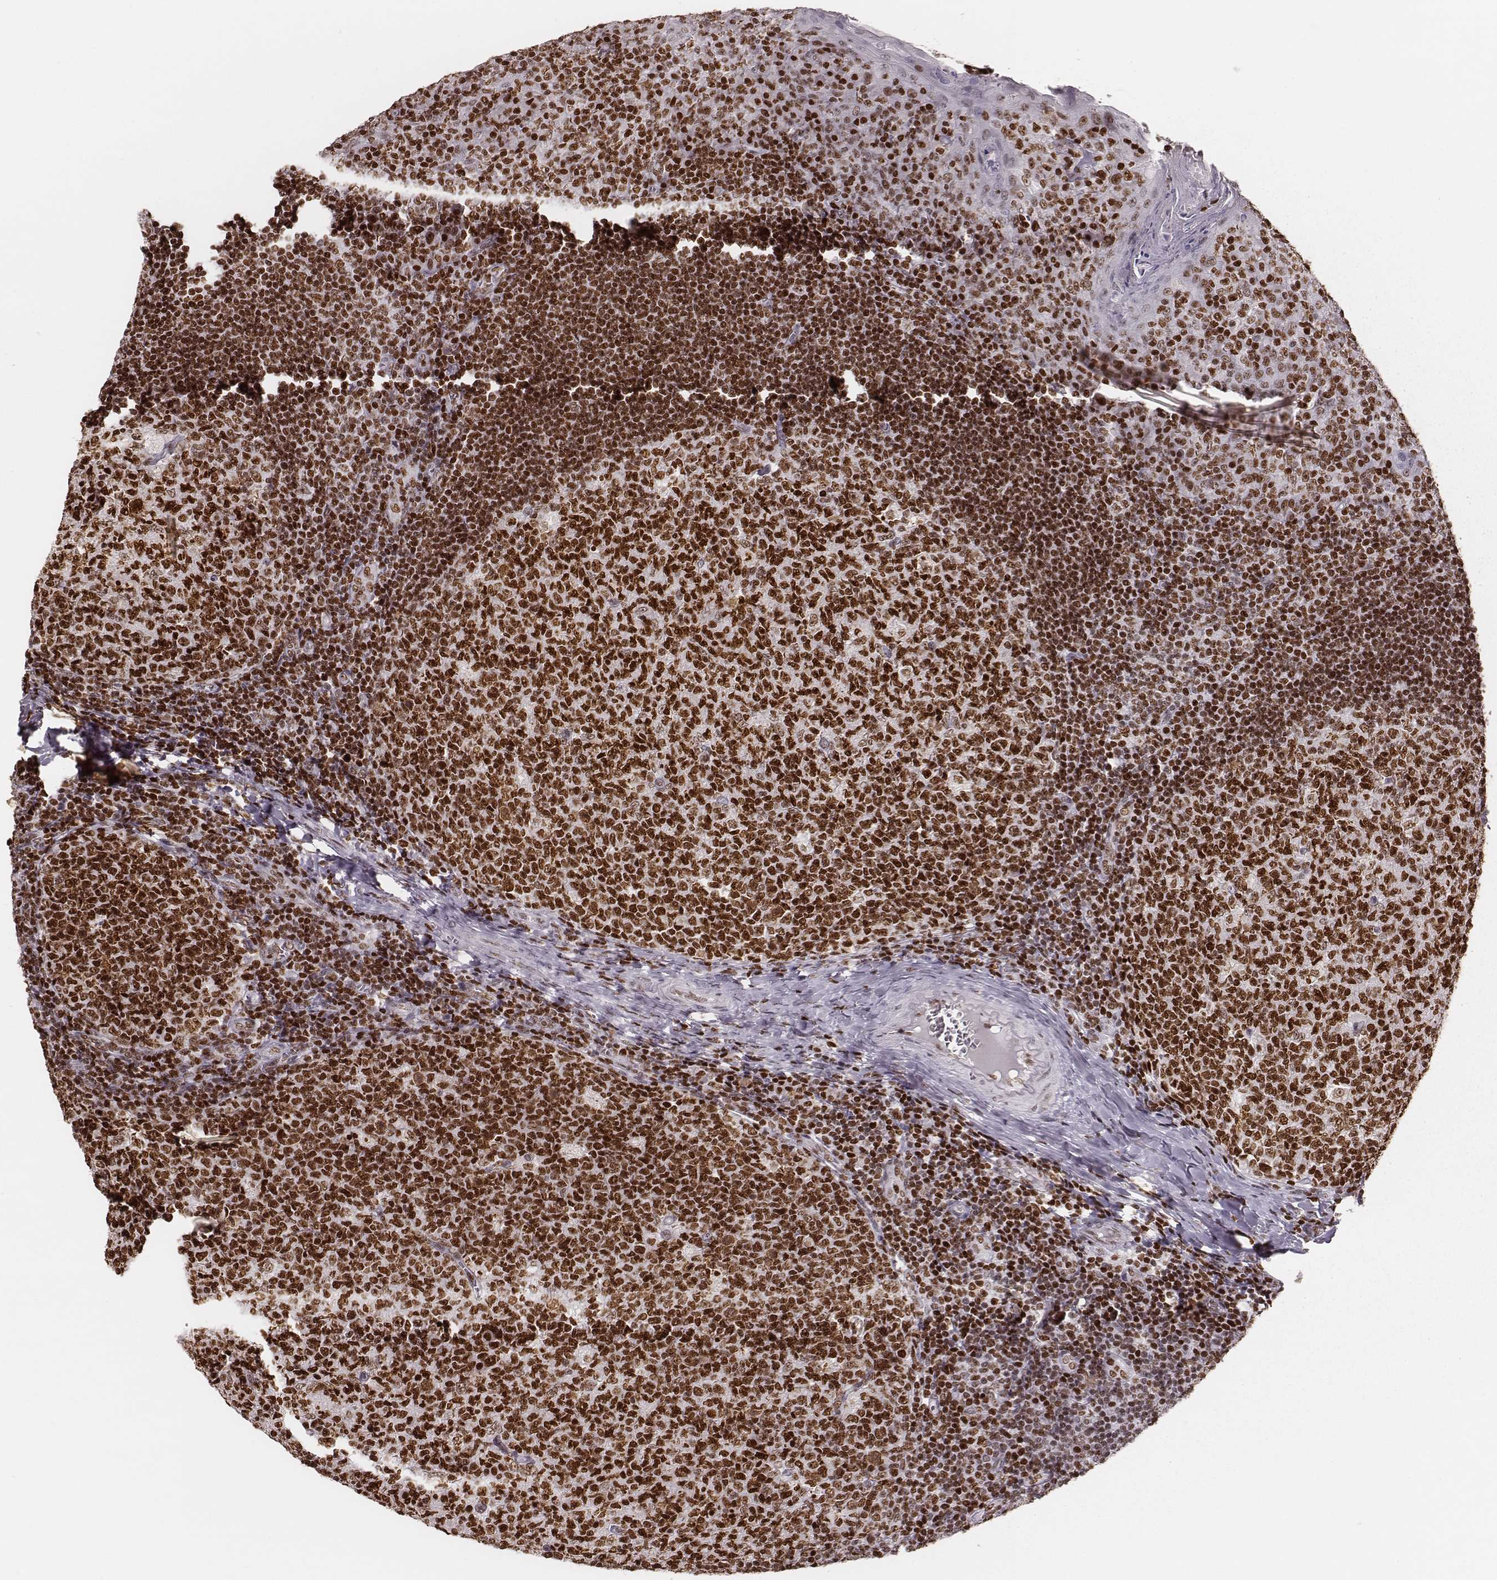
{"staining": {"intensity": "strong", "quantity": ">75%", "location": "nuclear"}, "tissue": "tonsil", "cell_type": "Germinal center cells", "image_type": "normal", "snomed": [{"axis": "morphology", "description": "Normal tissue, NOS"}, {"axis": "topography", "description": "Tonsil"}], "caption": "Immunohistochemical staining of normal human tonsil shows high levels of strong nuclear positivity in approximately >75% of germinal center cells. (IHC, brightfield microscopy, high magnification).", "gene": "PARP1", "patient": {"sex": "female", "age": 13}}